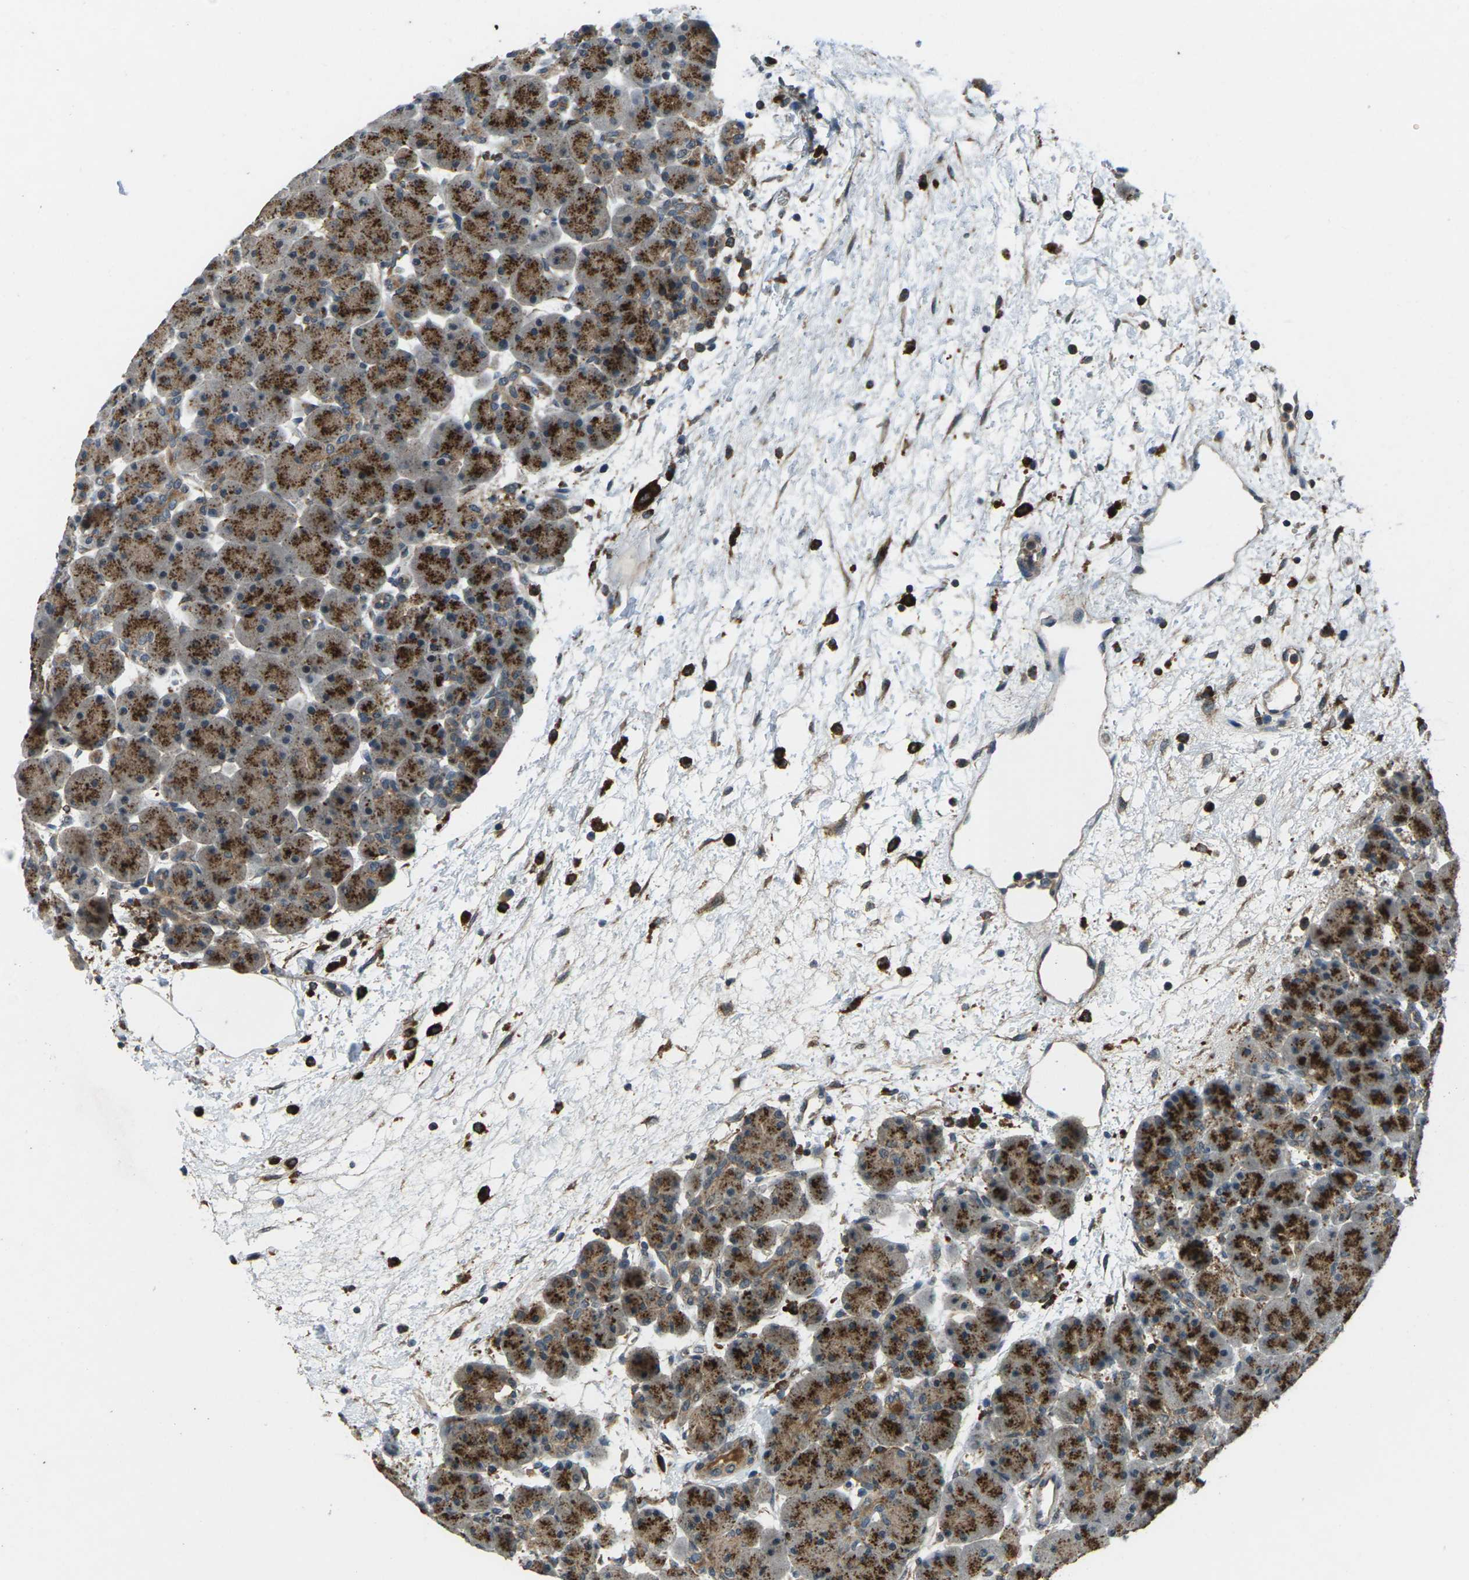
{"staining": {"intensity": "moderate", "quantity": ">75%", "location": "cytoplasmic/membranous"}, "tissue": "pancreas", "cell_type": "Exocrine glandular cells", "image_type": "normal", "snomed": [{"axis": "morphology", "description": "Normal tissue, NOS"}, {"axis": "topography", "description": "Pancreas"}], "caption": "Protein expression by IHC reveals moderate cytoplasmic/membranous staining in approximately >75% of exocrine glandular cells in benign pancreas. The staining is performed using DAB brown chromogen to label protein expression. The nuclei are counter-stained blue using hematoxylin.", "gene": "SLC31A2", "patient": {"sex": "male", "age": 66}}